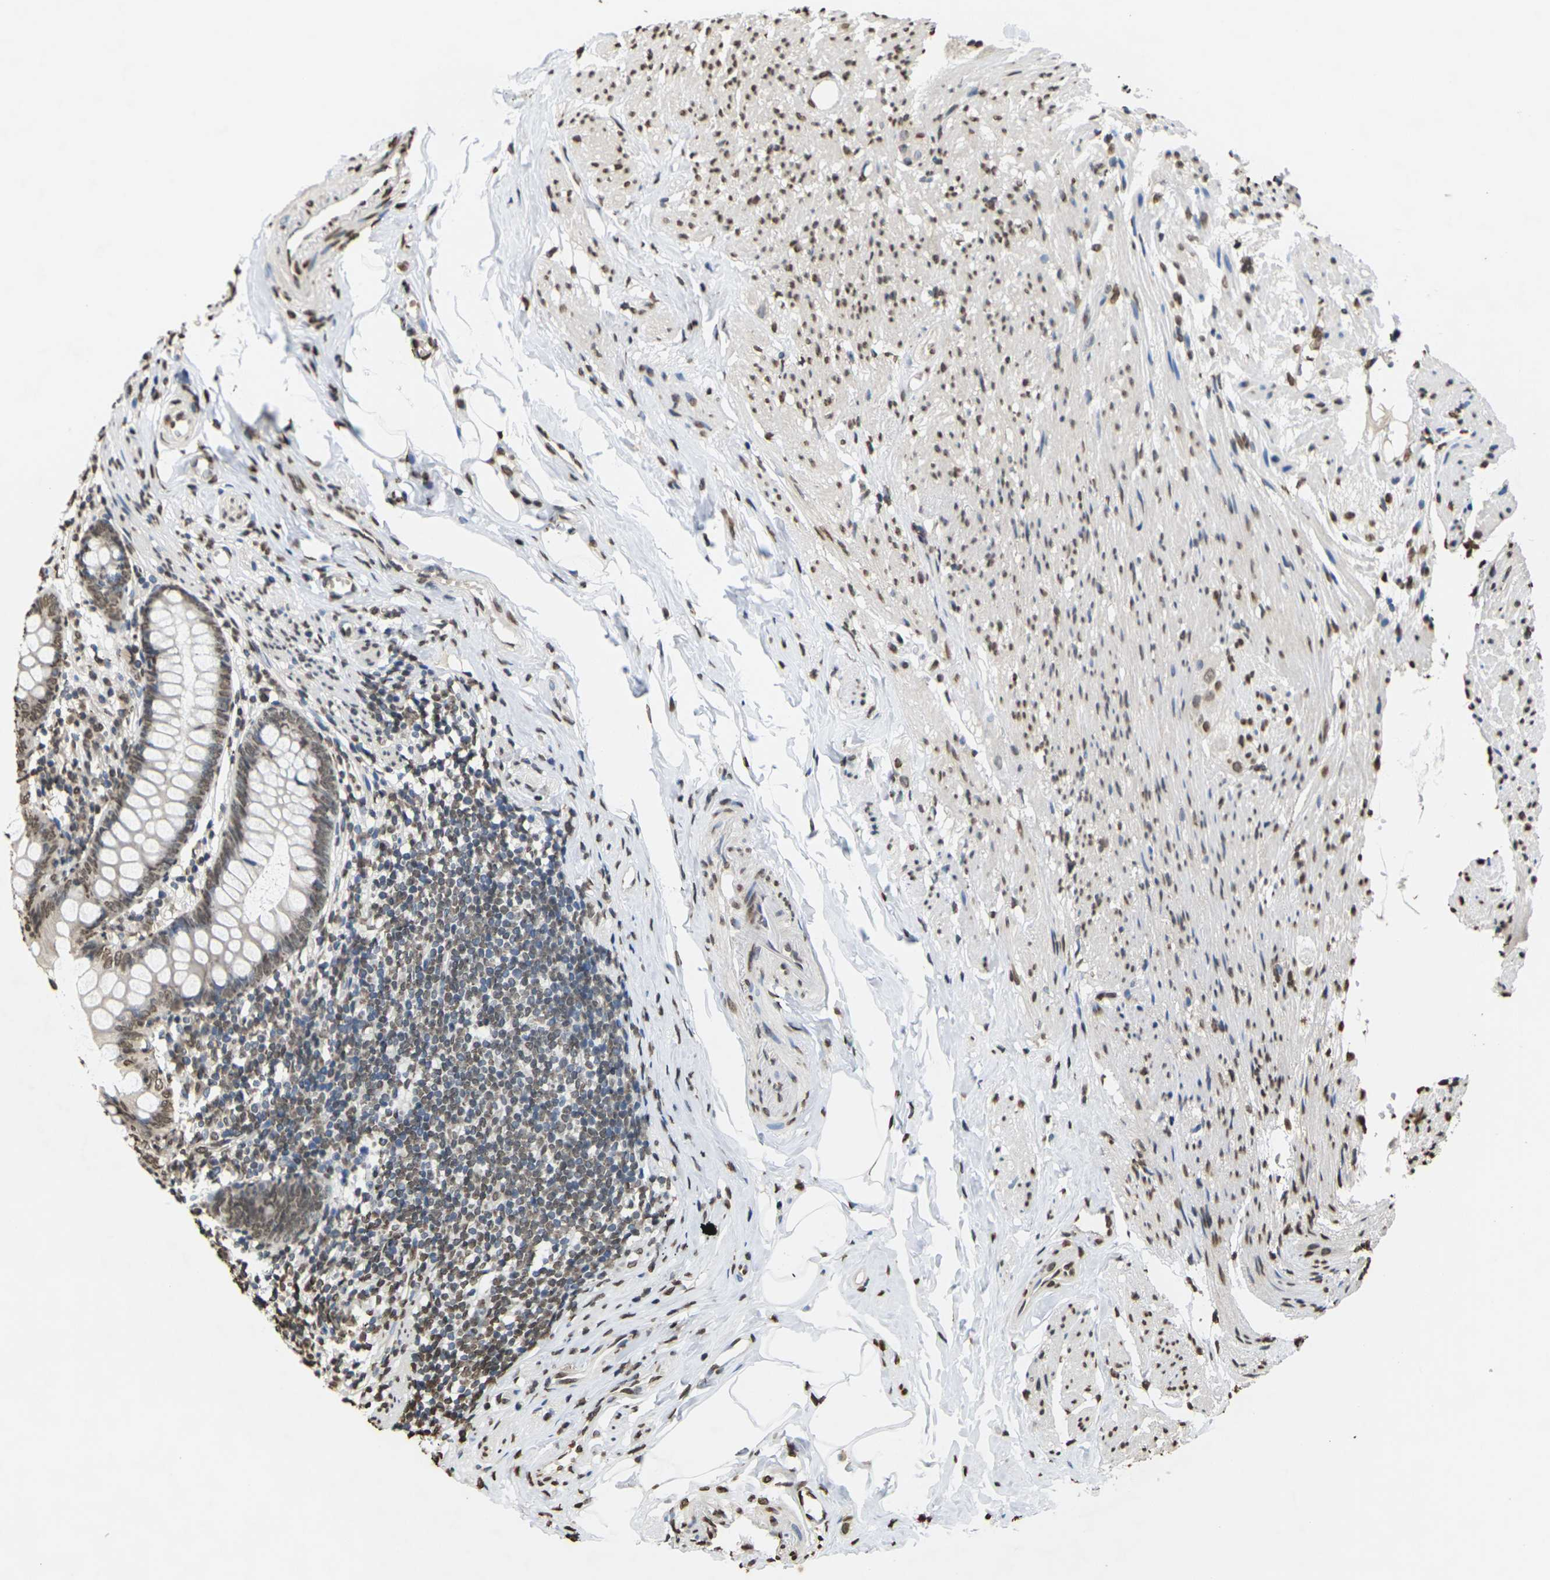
{"staining": {"intensity": "moderate", "quantity": ">75%", "location": "nuclear"}, "tissue": "appendix", "cell_type": "Glandular cells", "image_type": "normal", "snomed": [{"axis": "morphology", "description": "Normal tissue, NOS"}, {"axis": "topography", "description": "Appendix"}], "caption": "High-power microscopy captured an immunohistochemistry micrograph of benign appendix, revealing moderate nuclear staining in about >75% of glandular cells. Nuclei are stained in blue.", "gene": "EMSY", "patient": {"sex": "female", "age": 77}}